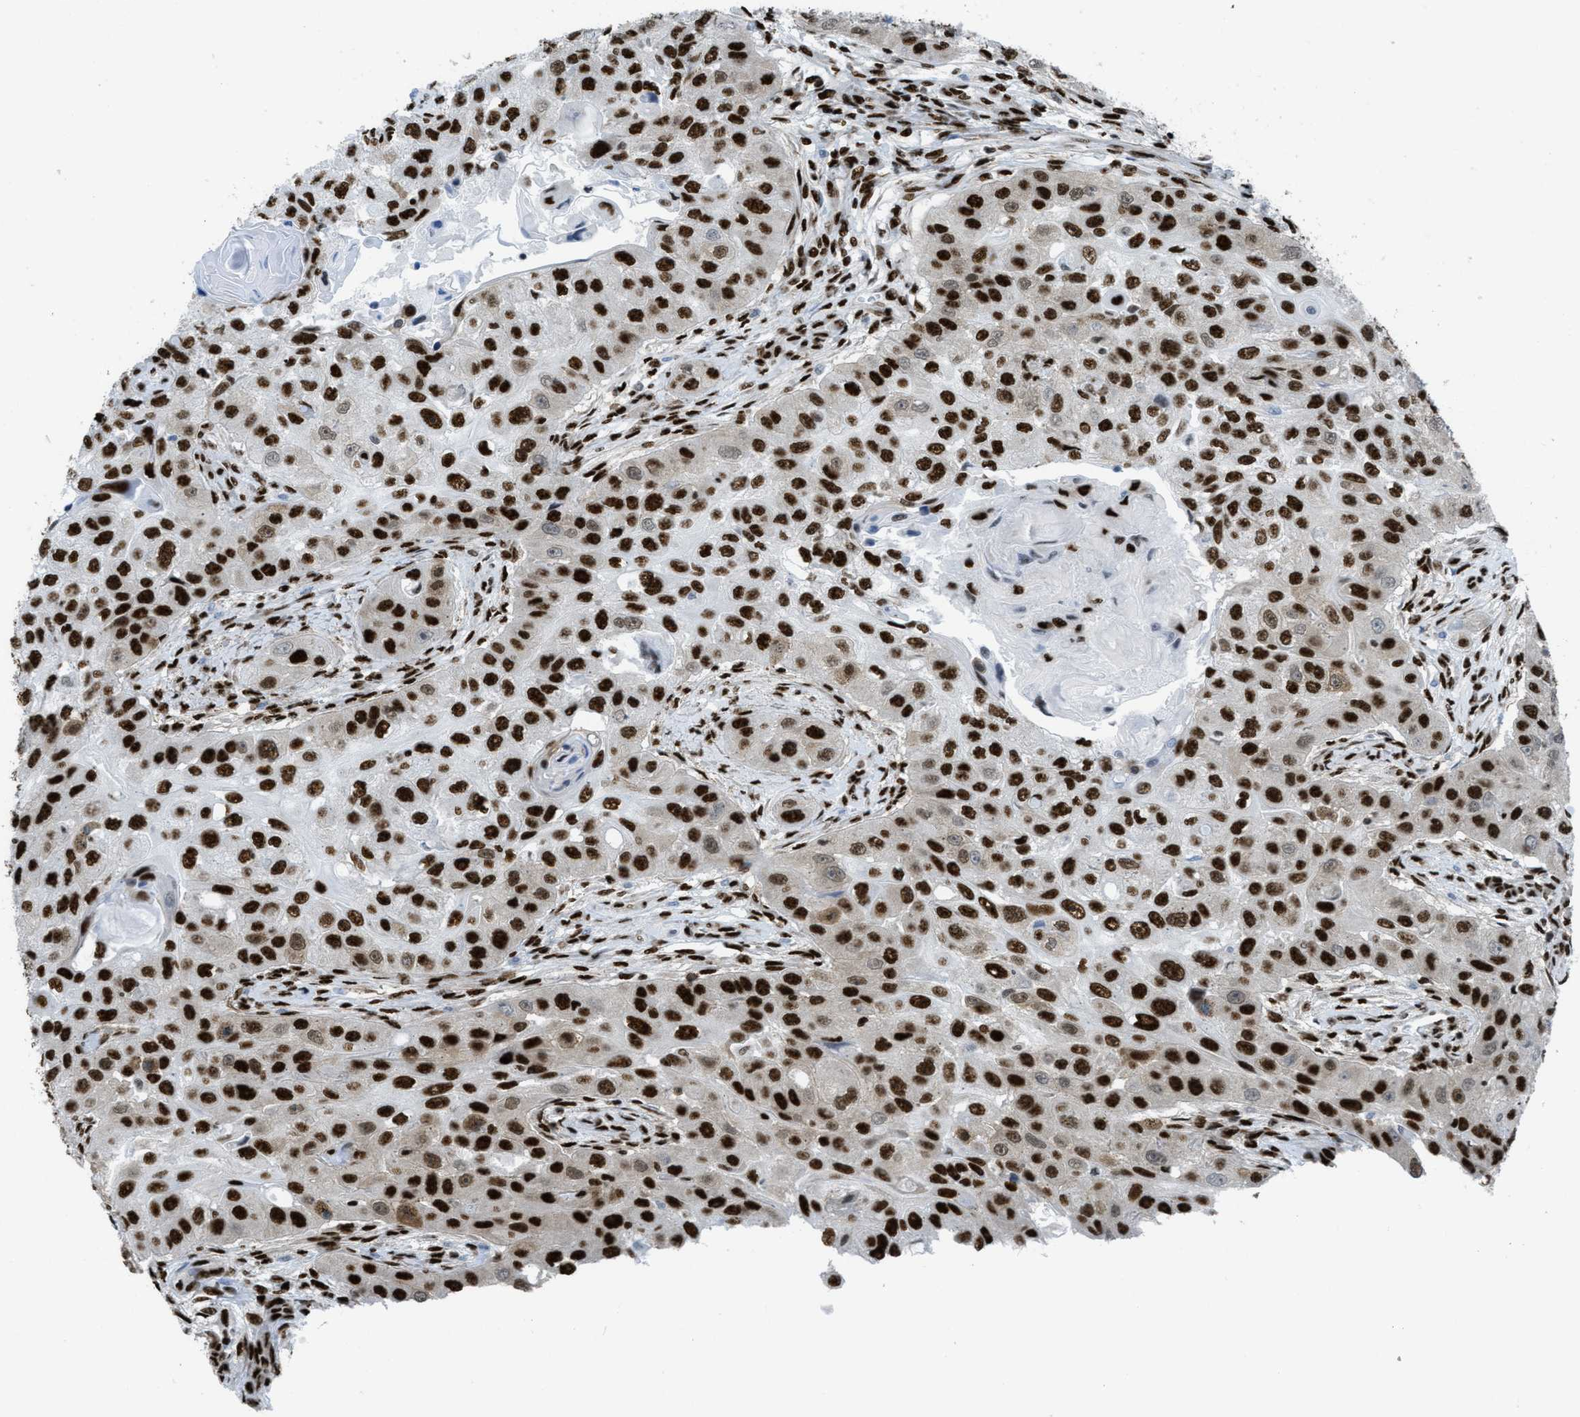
{"staining": {"intensity": "strong", "quantity": ">75%", "location": "nuclear"}, "tissue": "head and neck cancer", "cell_type": "Tumor cells", "image_type": "cancer", "snomed": [{"axis": "morphology", "description": "Normal tissue, NOS"}, {"axis": "morphology", "description": "Squamous cell carcinoma, NOS"}, {"axis": "topography", "description": "Skeletal muscle"}, {"axis": "topography", "description": "Head-Neck"}], "caption": "A high amount of strong nuclear staining is appreciated in about >75% of tumor cells in head and neck cancer tissue. (Stains: DAB (3,3'-diaminobenzidine) in brown, nuclei in blue, Microscopy: brightfield microscopy at high magnification).", "gene": "ZNF207", "patient": {"sex": "male", "age": 51}}